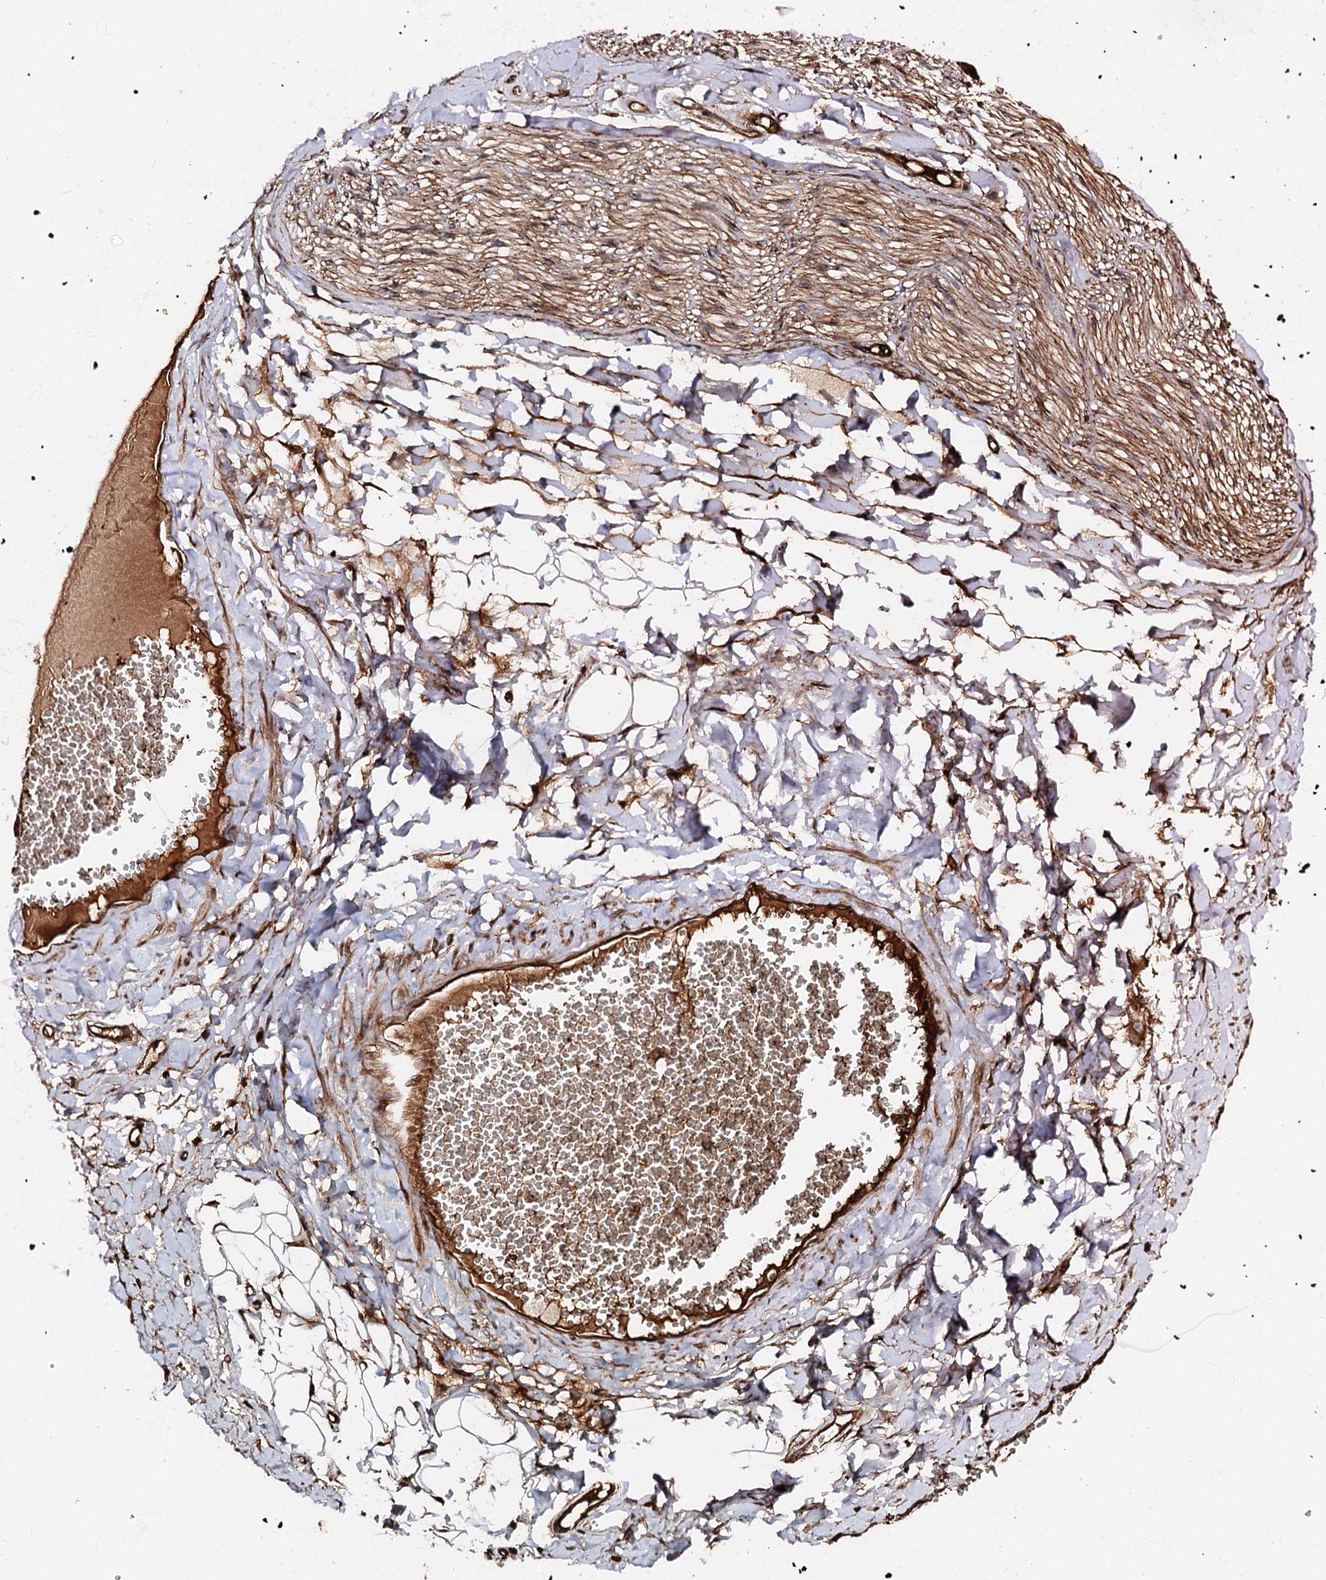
{"staining": {"intensity": "negative", "quantity": "none", "location": "none"}, "tissue": "adipose tissue", "cell_type": "Adipocytes", "image_type": "normal", "snomed": [{"axis": "morphology", "description": "Normal tissue, NOS"}, {"axis": "morphology", "description": "Inflammation, NOS"}, {"axis": "topography", "description": "Salivary gland"}, {"axis": "topography", "description": "Peripheral nerve tissue"}], "caption": "Photomicrograph shows no significant protein expression in adipocytes of benign adipose tissue.", "gene": "BLOC1S6", "patient": {"sex": "female", "age": 75}}